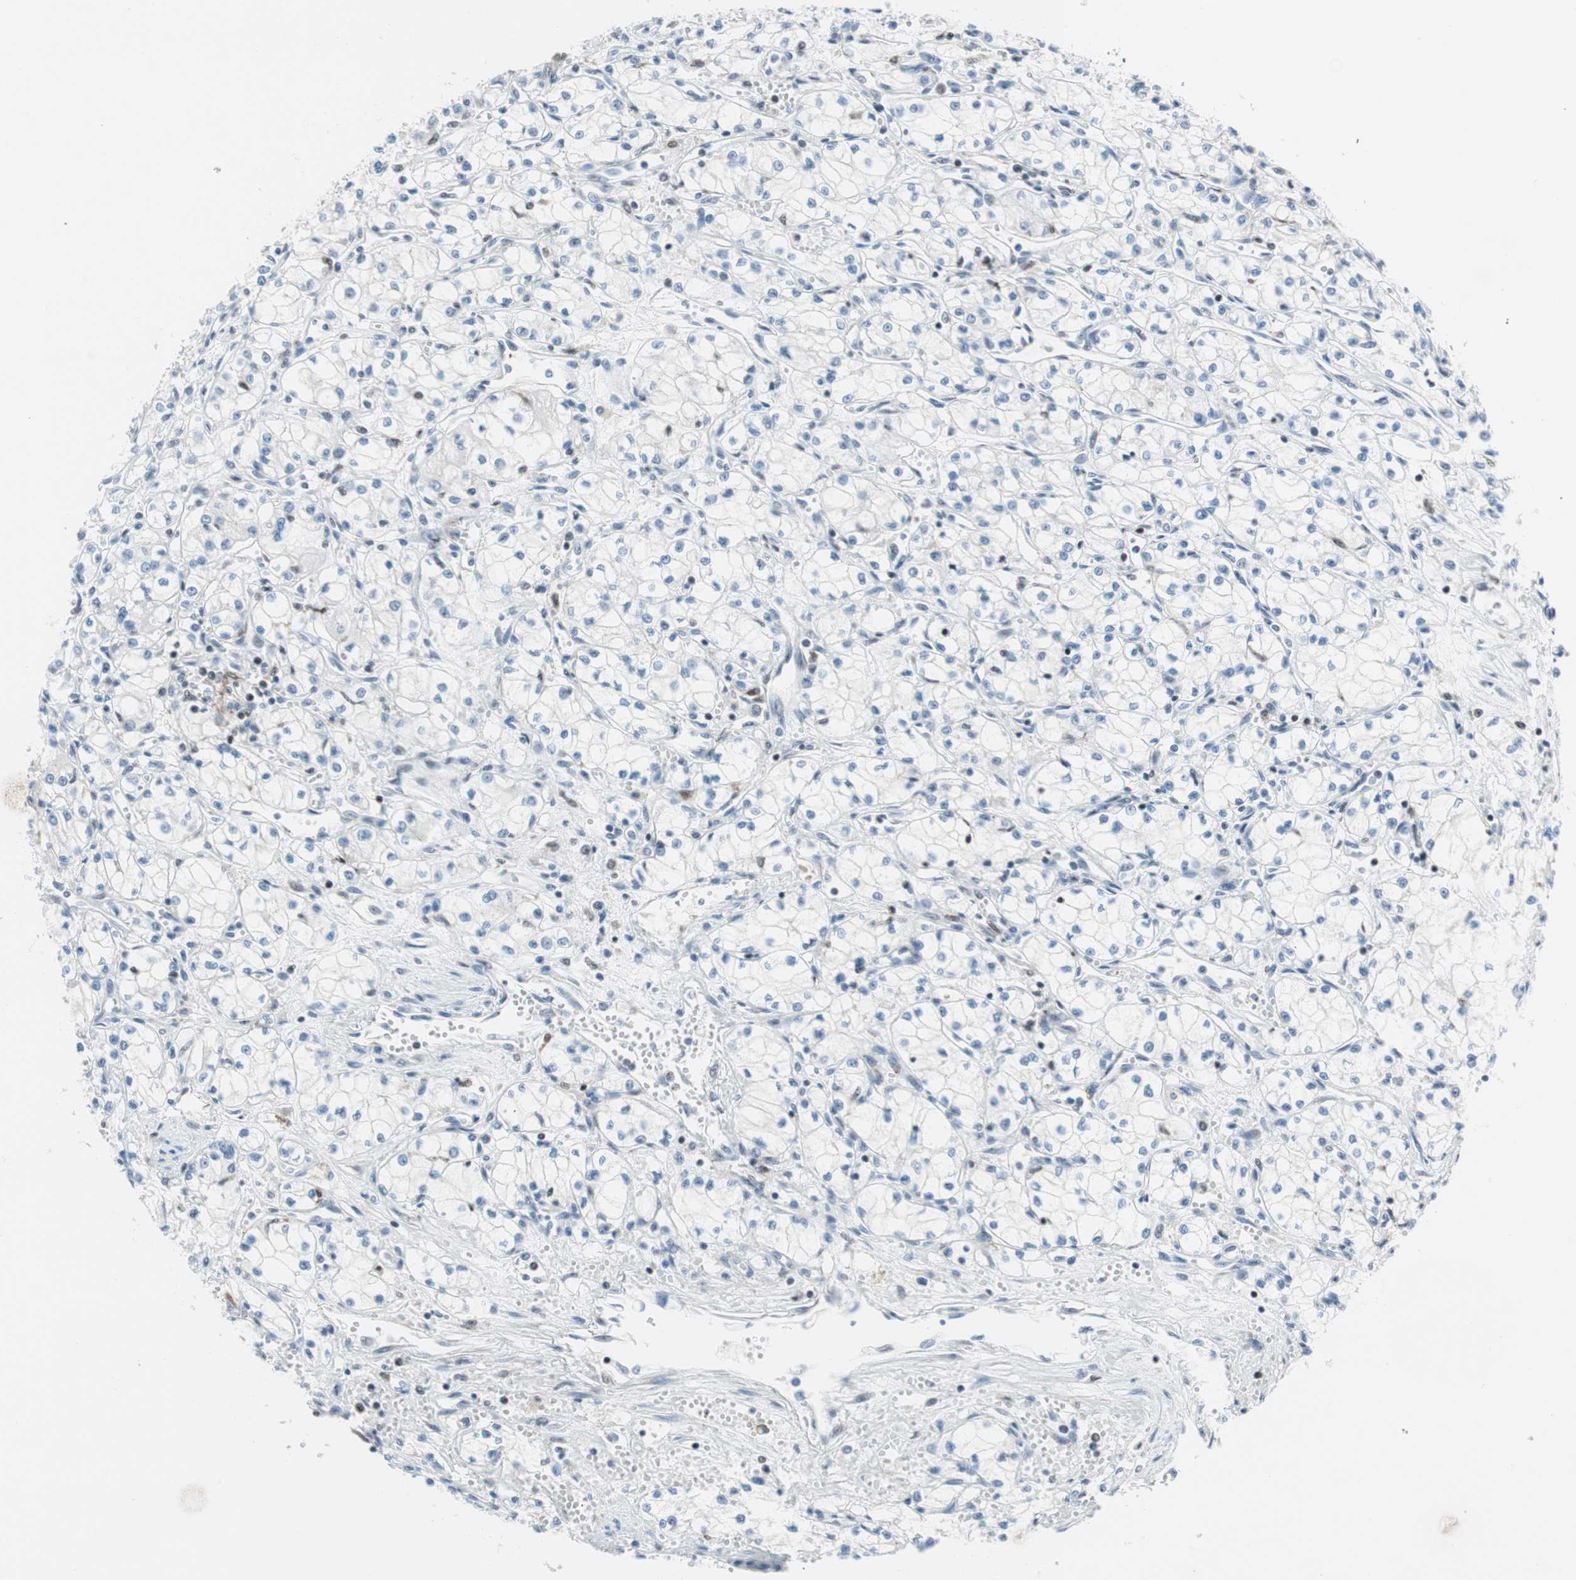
{"staining": {"intensity": "negative", "quantity": "none", "location": "none"}, "tissue": "renal cancer", "cell_type": "Tumor cells", "image_type": "cancer", "snomed": [{"axis": "morphology", "description": "Normal tissue, NOS"}, {"axis": "morphology", "description": "Adenocarcinoma, NOS"}, {"axis": "topography", "description": "Kidney"}], "caption": "Histopathology image shows no significant protein positivity in tumor cells of renal cancer (adenocarcinoma).", "gene": "RGS10", "patient": {"sex": "male", "age": 59}}